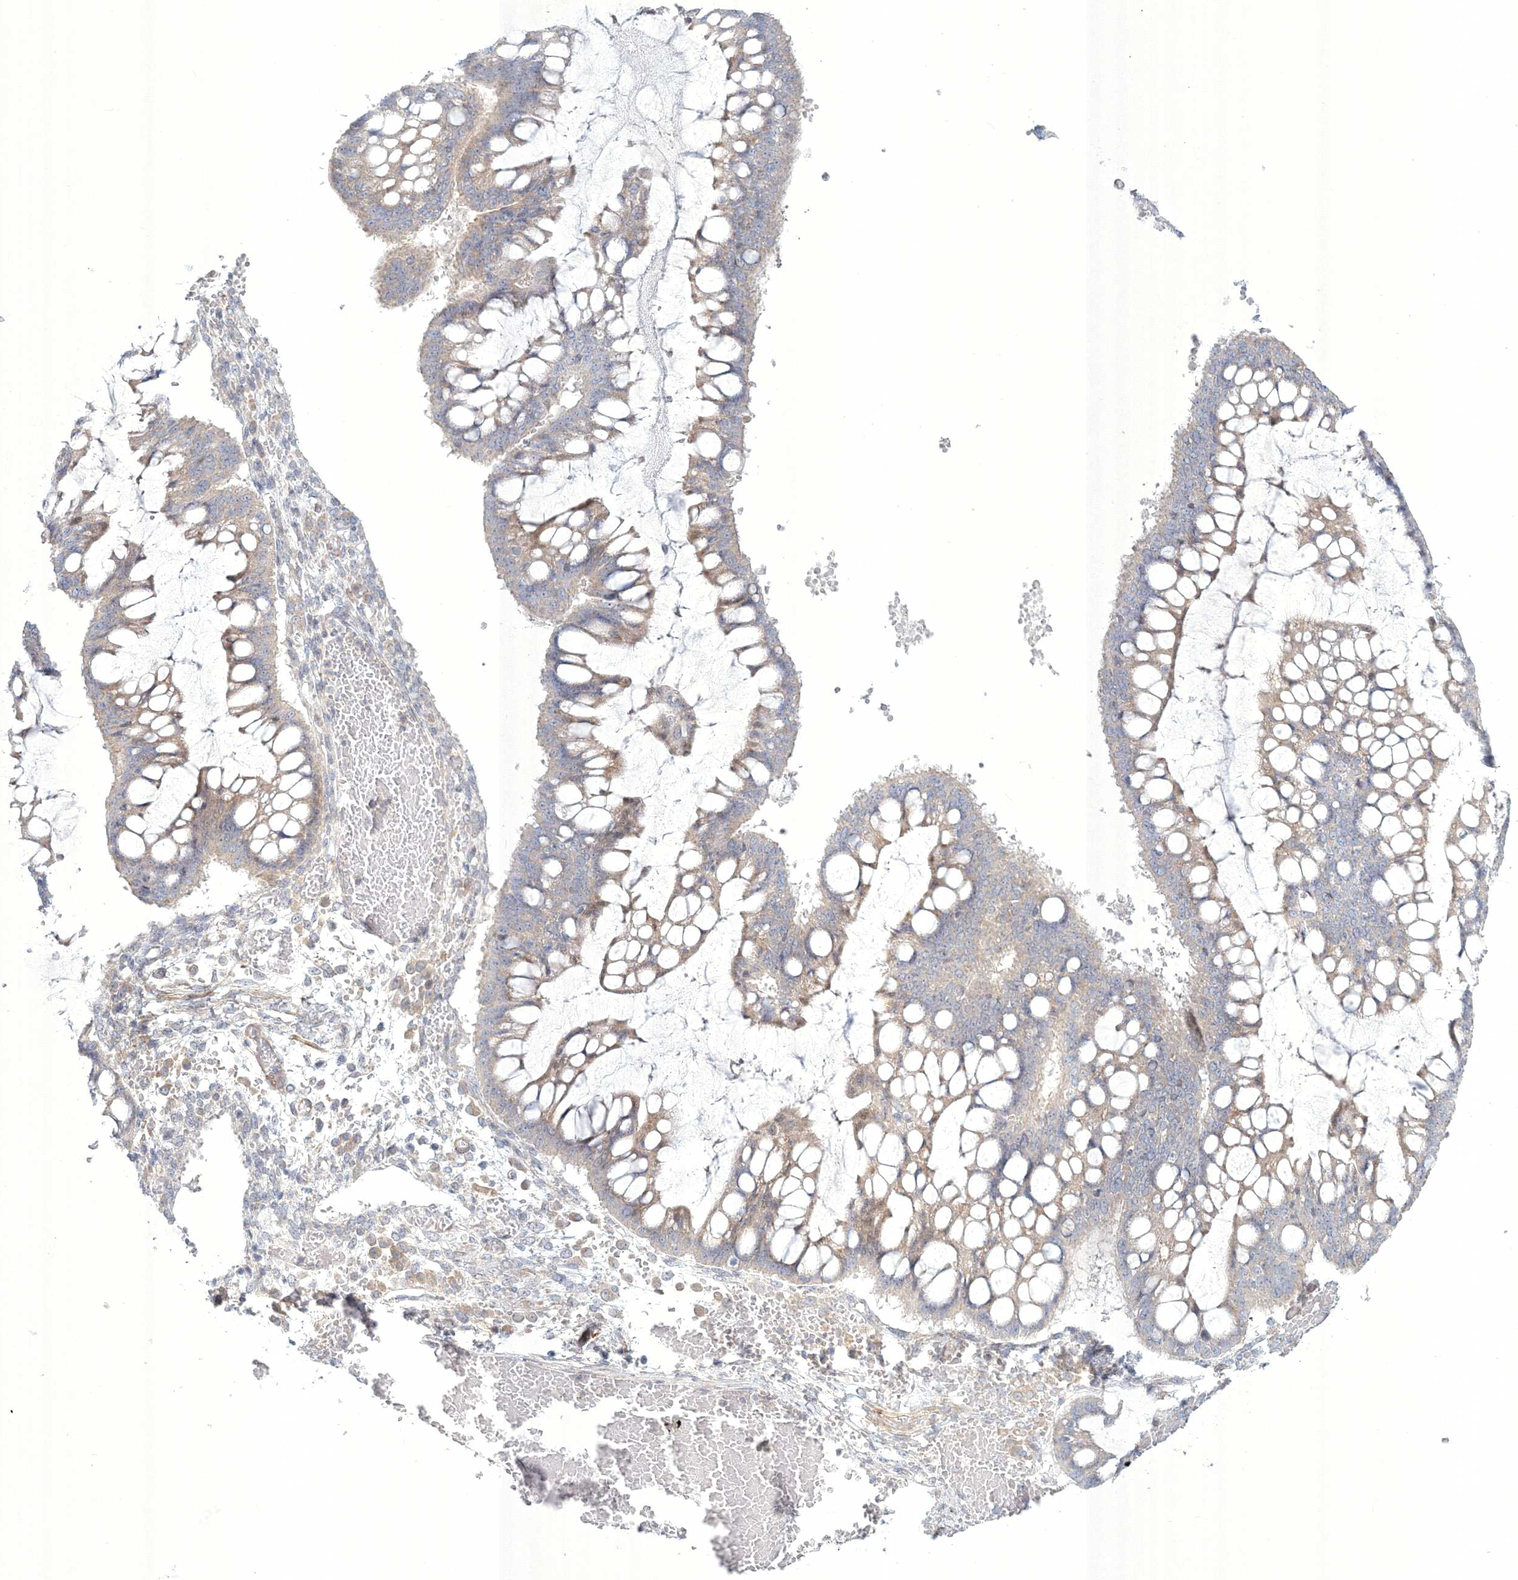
{"staining": {"intensity": "moderate", "quantity": "25%-75%", "location": "cytoplasmic/membranous"}, "tissue": "ovarian cancer", "cell_type": "Tumor cells", "image_type": "cancer", "snomed": [{"axis": "morphology", "description": "Cystadenocarcinoma, mucinous, NOS"}, {"axis": "topography", "description": "Ovary"}], "caption": "Ovarian mucinous cystadenocarcinoma was stained to show a protein in brown. There is medium levels of moderate cytoplasmic/membranous positivity in about 25%-75% of tumor cells.", "gene": "WDR49", "patient": {"sex": "female", "age": 73}}